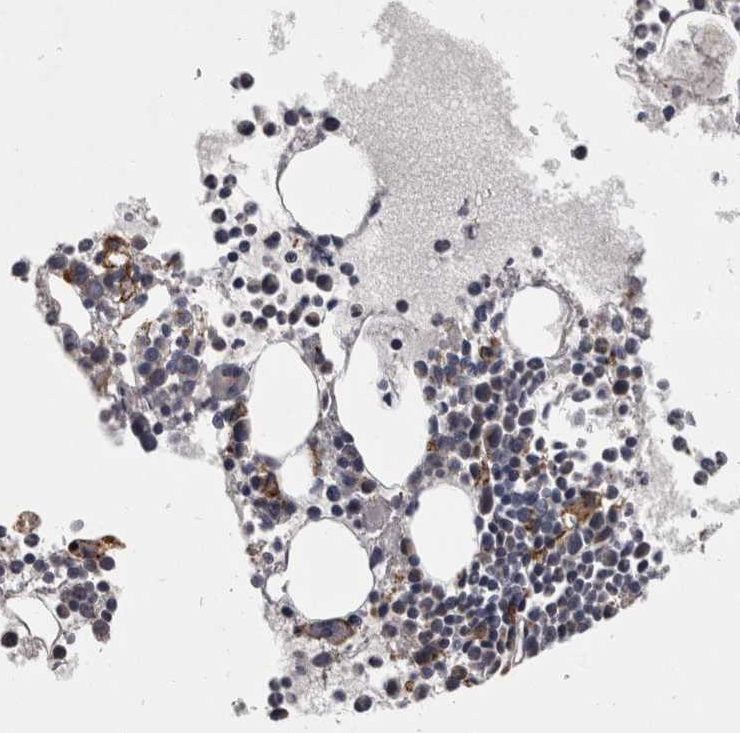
{"staining": {"intensity": "weak", "quantity": "<25%", "location": "cytoplasmic/membranous"}, "tissue": "bone marrow", "cell_type": "Hematopoietic cells", "image_type": "normal", "snomed": [{"axis": "morphology", "description": "Normal tissue, NOS"}, {"axis": "morphology", "description": "Inflammation, NOS"}, {"axis": "topography", "description": "Bone marrow"}], "caption": "Human bone marrow stained for a protein using immunohistochemistry (IHC) reveals no staining in hematopoietic cells.", "gene": "PRKCI", "patient": {"sex": "male", "age": 46}}